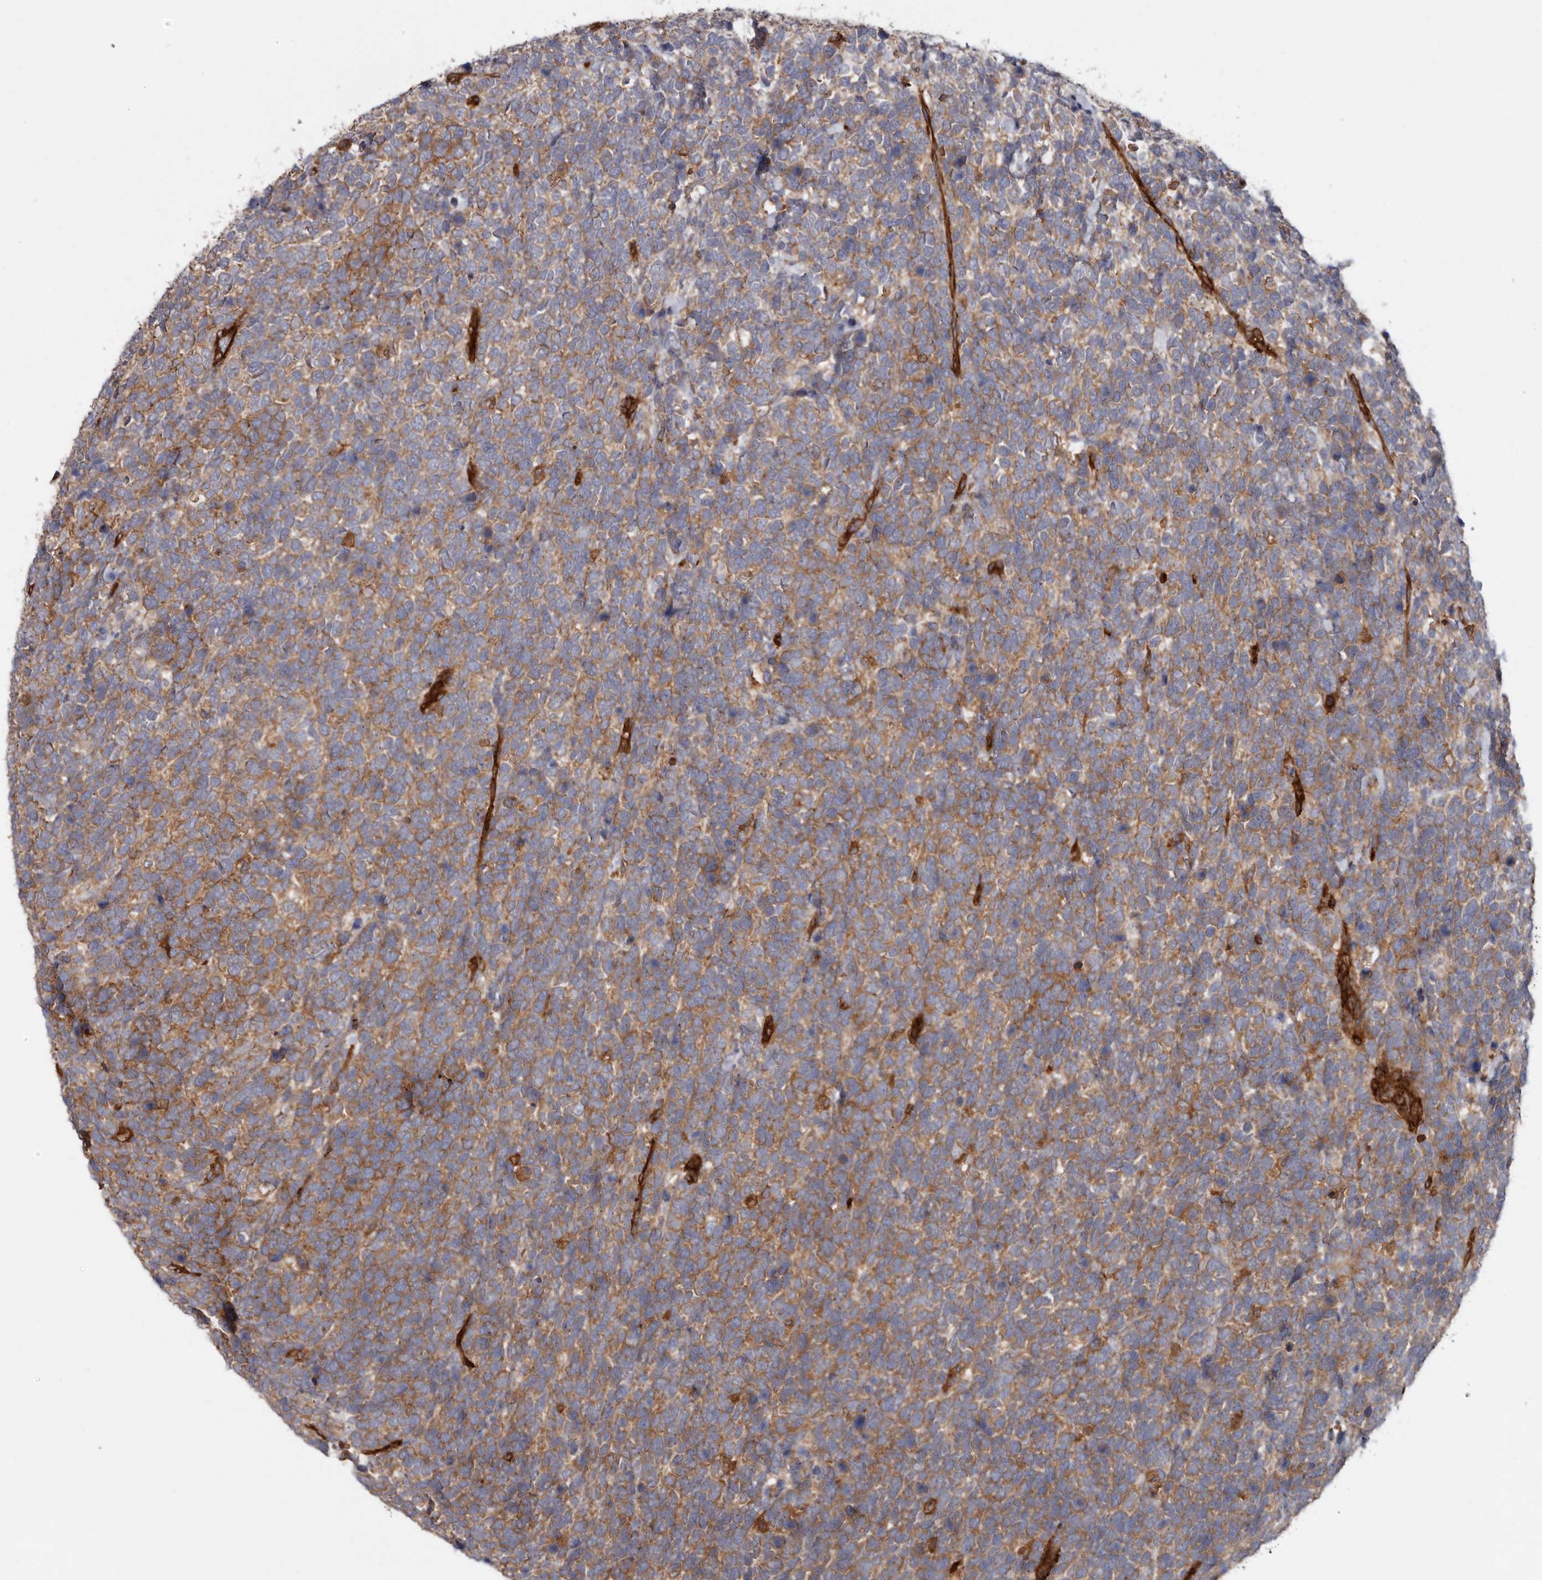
{"staining": {"intensity": "moderate", "quantity": ">75%", "location": "cytoplasmic/membranous"}, "tissue": "urothelial cancer", "cell_type": "Tumor cells", "image_type": "cancer", "snomed": [{"axis": "morphology", "description": "Urothelial carcinoma, High grade"}, {"axis": "topography", "description": "Urinary bladder"}], "caption": "Immunohistochemical staining of urothelial carcinoma (high-grade) exhibits medium levels of moderate cytoplasmic/membranous staining in approximately >75% of tumor cells.", "gene": "TMC7", "patient": {"sex": "female", "age": 80}}